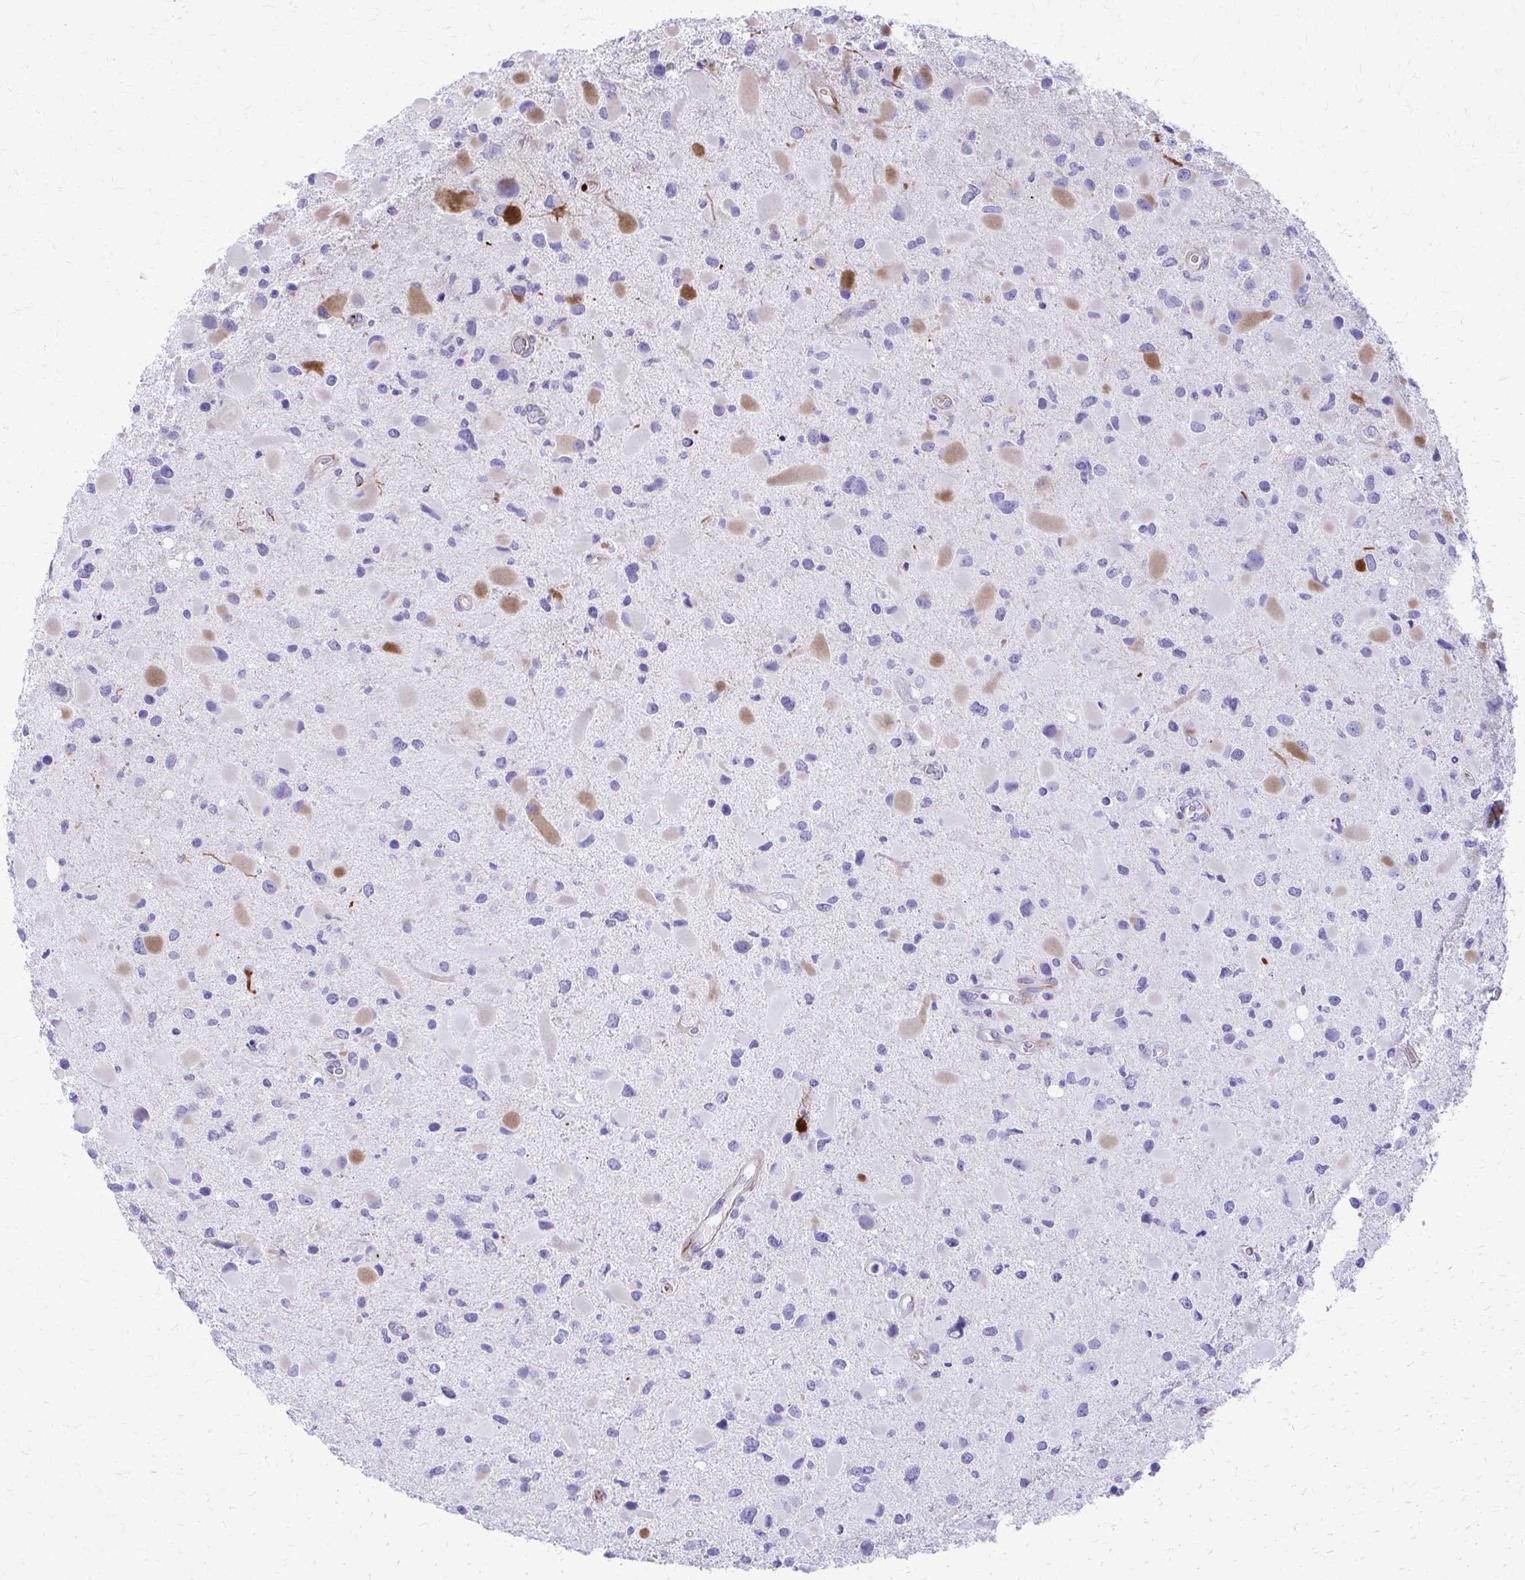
{"staining": {"intensity": "negative", "quantity": "none", "location": "none"}, "tissue": "glioma", "cell_type": "Tumor cells", "image_type": "cancer", "snomed": [{"axis": "morphology", "description": "Glioma, malignant, Low grade"}, {"axis": "topography", "description": "Brain"}], "caption": "Human low-grade glioma (malignant) stained for a protein using immunohistochemistry exhibits no expression in tumor cells.", "gene": "TRIM6", "patient": {"sex": "female", "age": 32}}